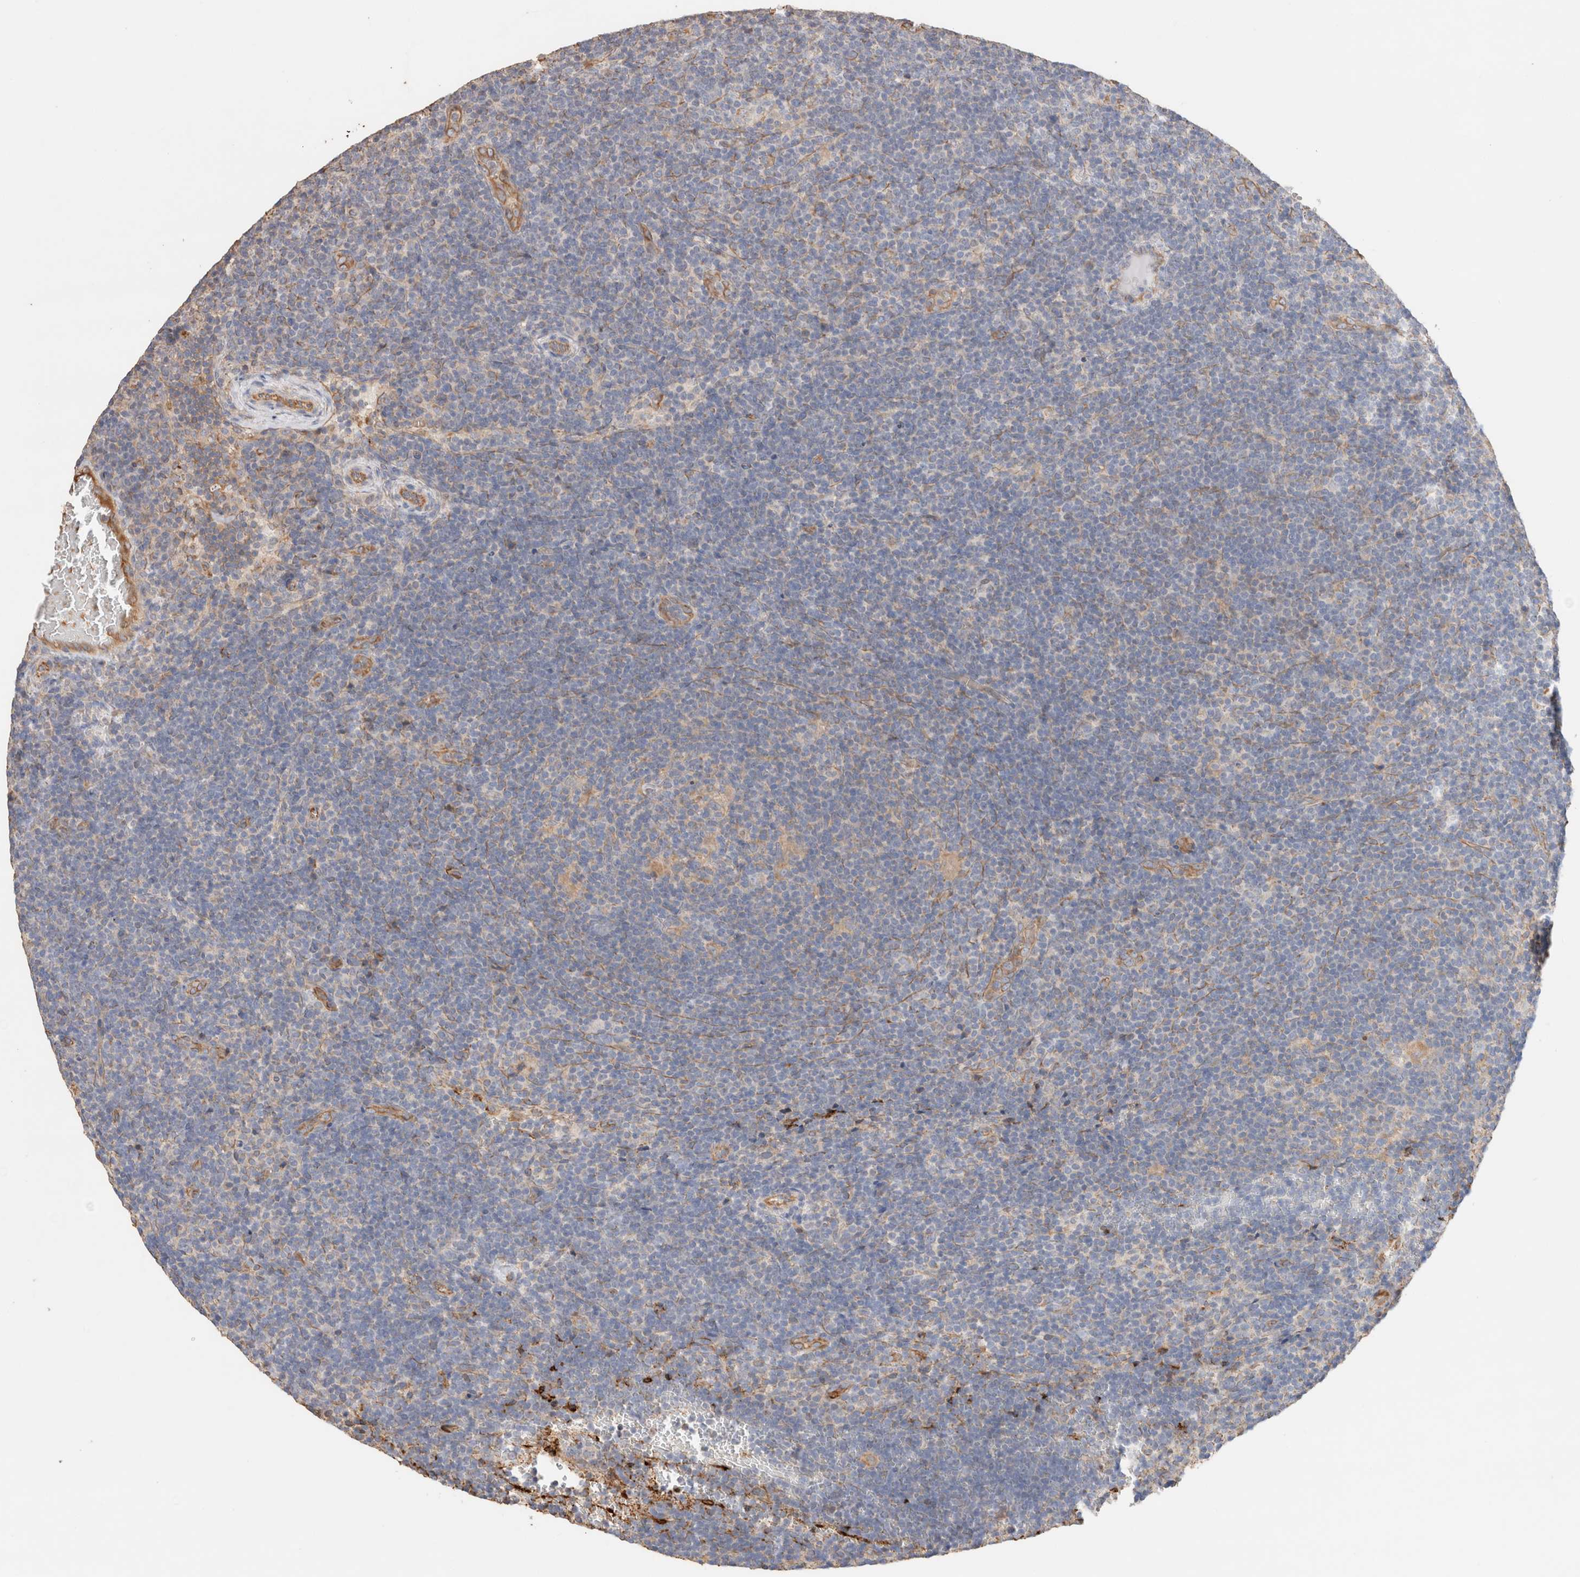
{"staining": {"intensity": "negative", "quantity": "none", "location": "none"}, "tissue": "lymphoma", "cell_type": "Tumor cells", "image_type": "cancer", "snomed": [{"axis": "morphology", "description": "Hodgkin's disease, NOS"}, {"axis": "topography", "description": "Lymph node"}], "caption": "Immunohistochemistry photomicrograph of neoplastic tissue: human lymphoma stained with DAB demonstrates no significant protein staining in tumor cells.", "gene": "PROS1", "patient": {"sex": "female", "age": 57}}